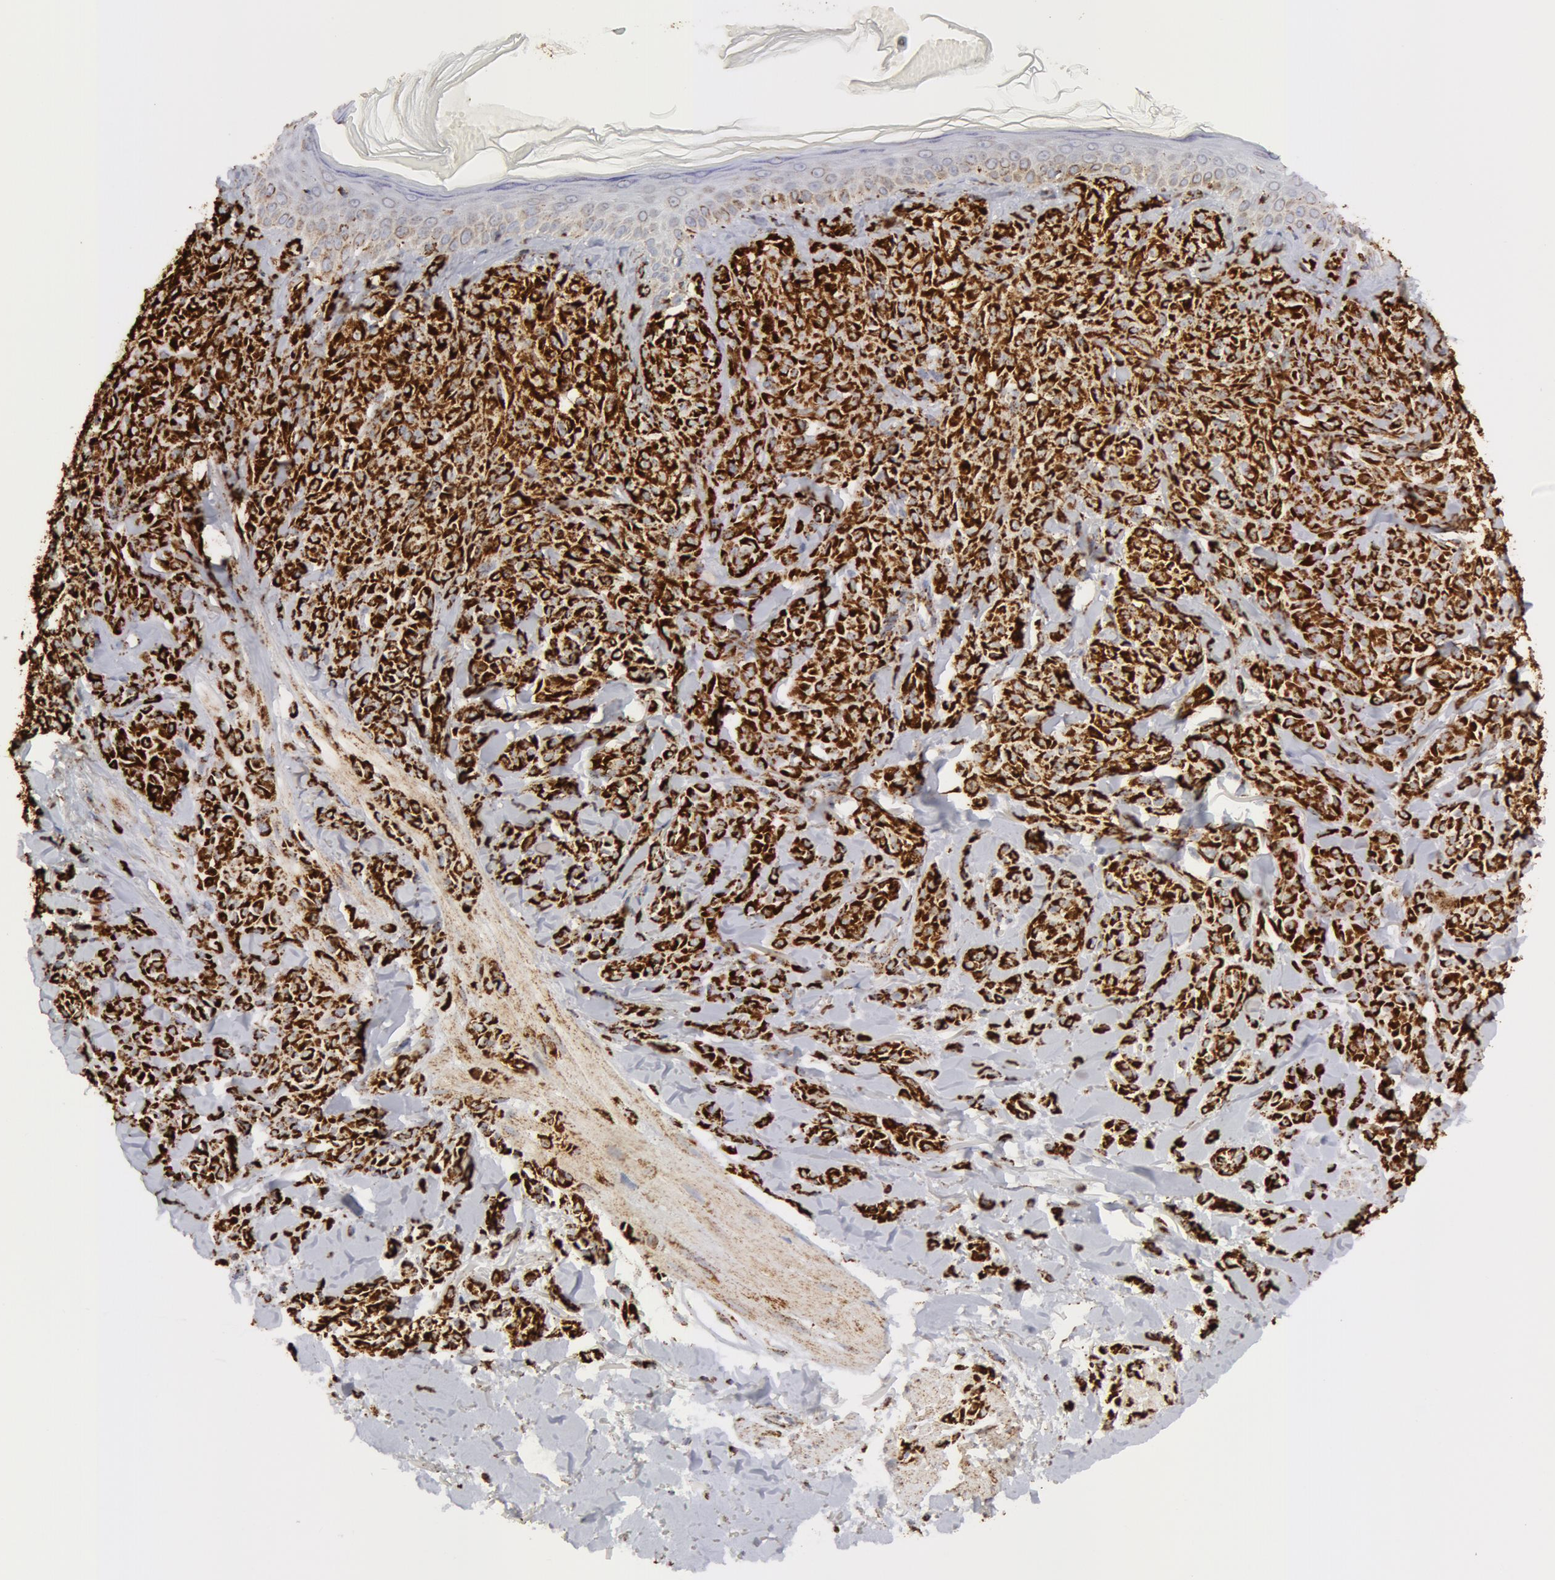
{"staining": {"intensity": "strong", "quantity": ">75%", "location": "cytoplasmic/membranous"}, "tissue": "melanoma", "cell_type": "Tumor cells", "image_type": "cancer", "snomed": [{"axis": "morphology", "description": "Malignant melanoma, NOS"}, {"axis": "topography", "description": "Skin"}], "caption": "High-magnification brightfield microscopy of melanoma stained with DAB (3,3'-diaminobenzidine) (brown) and counterstained with hematoxylin (blue). tumor cells exhibit strong cytoplasmic/membranous expression is present in about>75% of cells.", "gene": "ATP5F1B", "patient": {"sex": "female", "age": 73}}